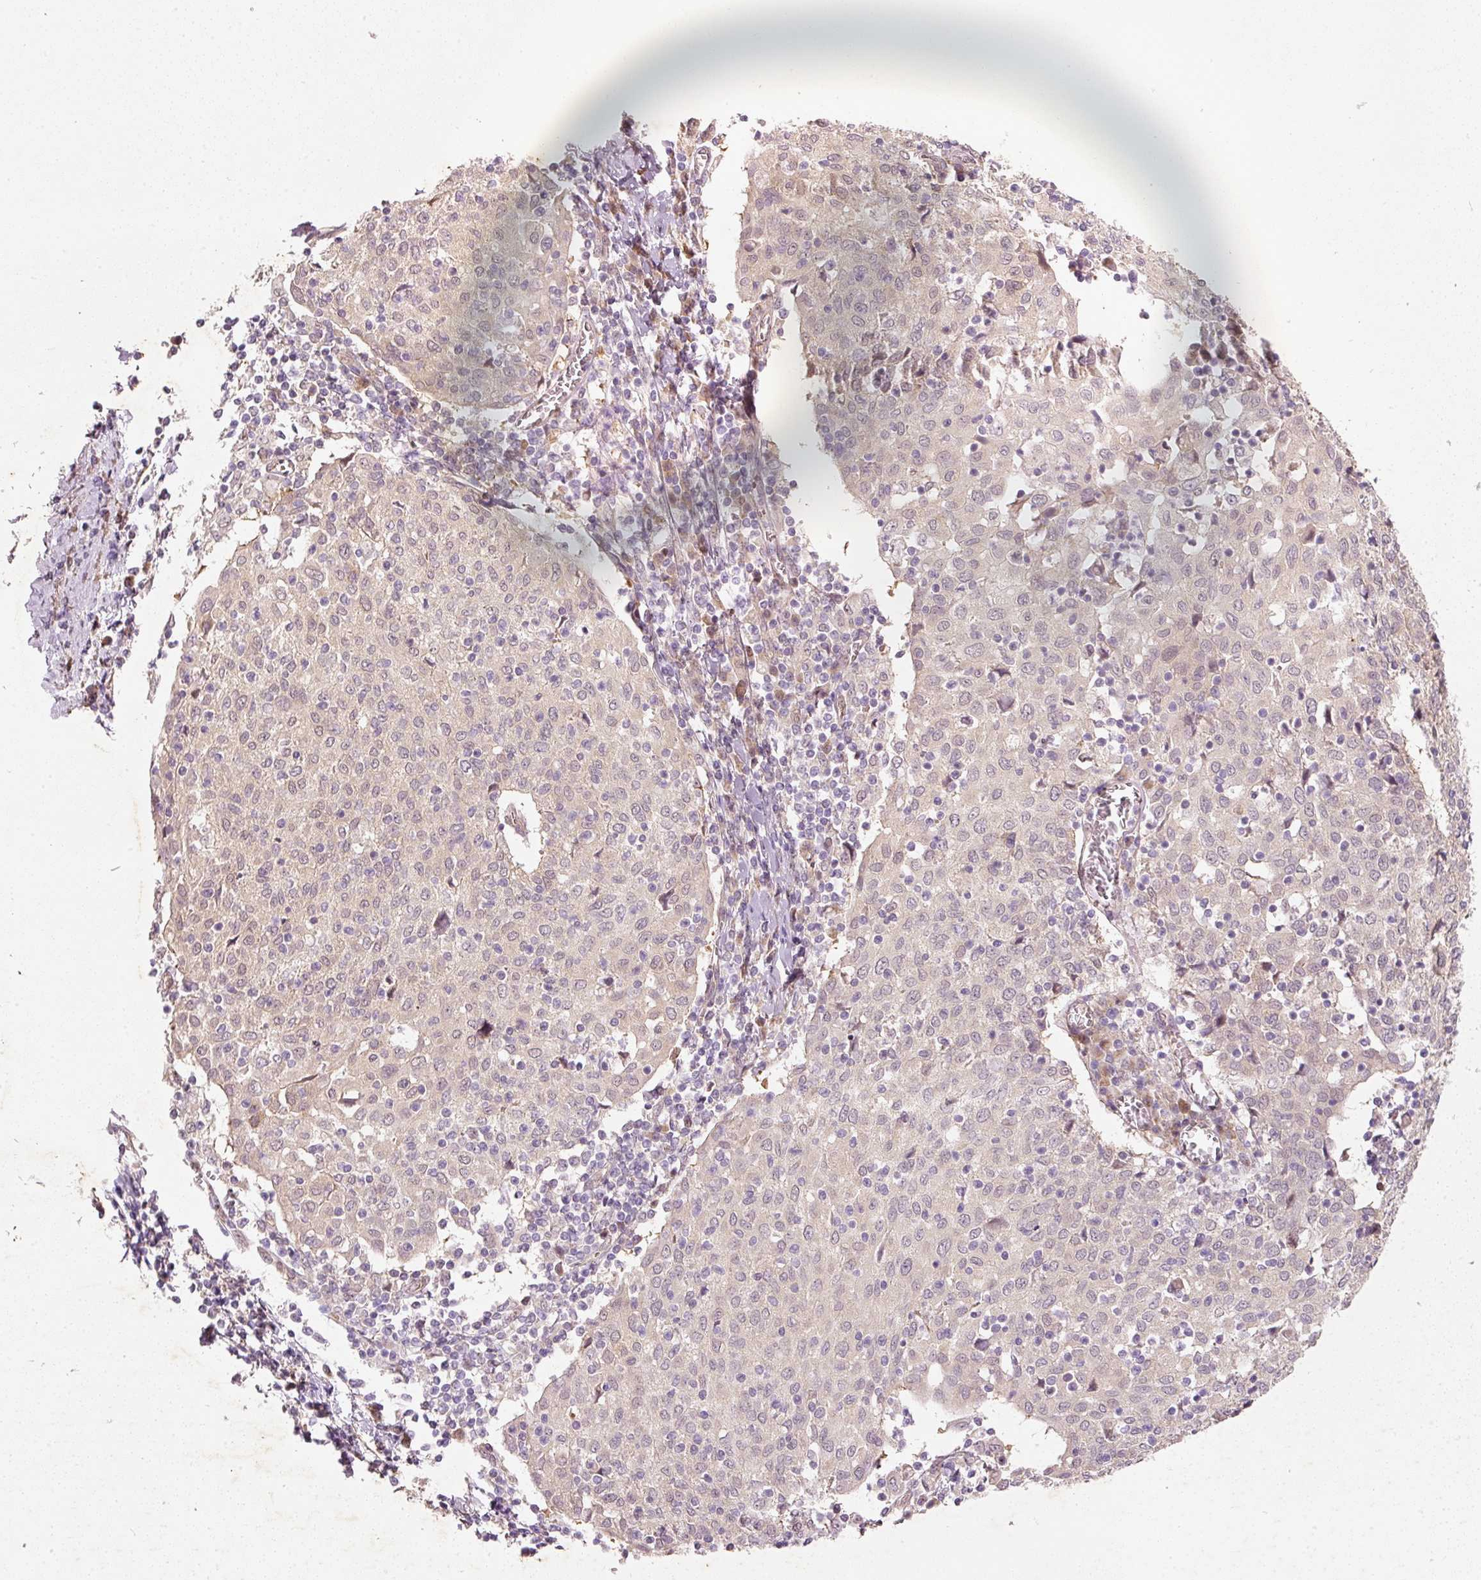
{"staining": {"intensity": "negative", "quantity": "none", "location": "none"}, "tissue": "cervical cancer", "cell_type": "Tumor cells", "image_type": "cancer", "snomed": [{"axis": "morphology", "description": "Squamous cell carcinoma, NOS"}, {"axis": "topography", "description": "Cervix"}], "caption": "Cervical cancer was stained to show a protein in brown. There is no significant staining in tumor cells.", "gene": "RGL2", "patient": {"sex": "female", "age": 52}}